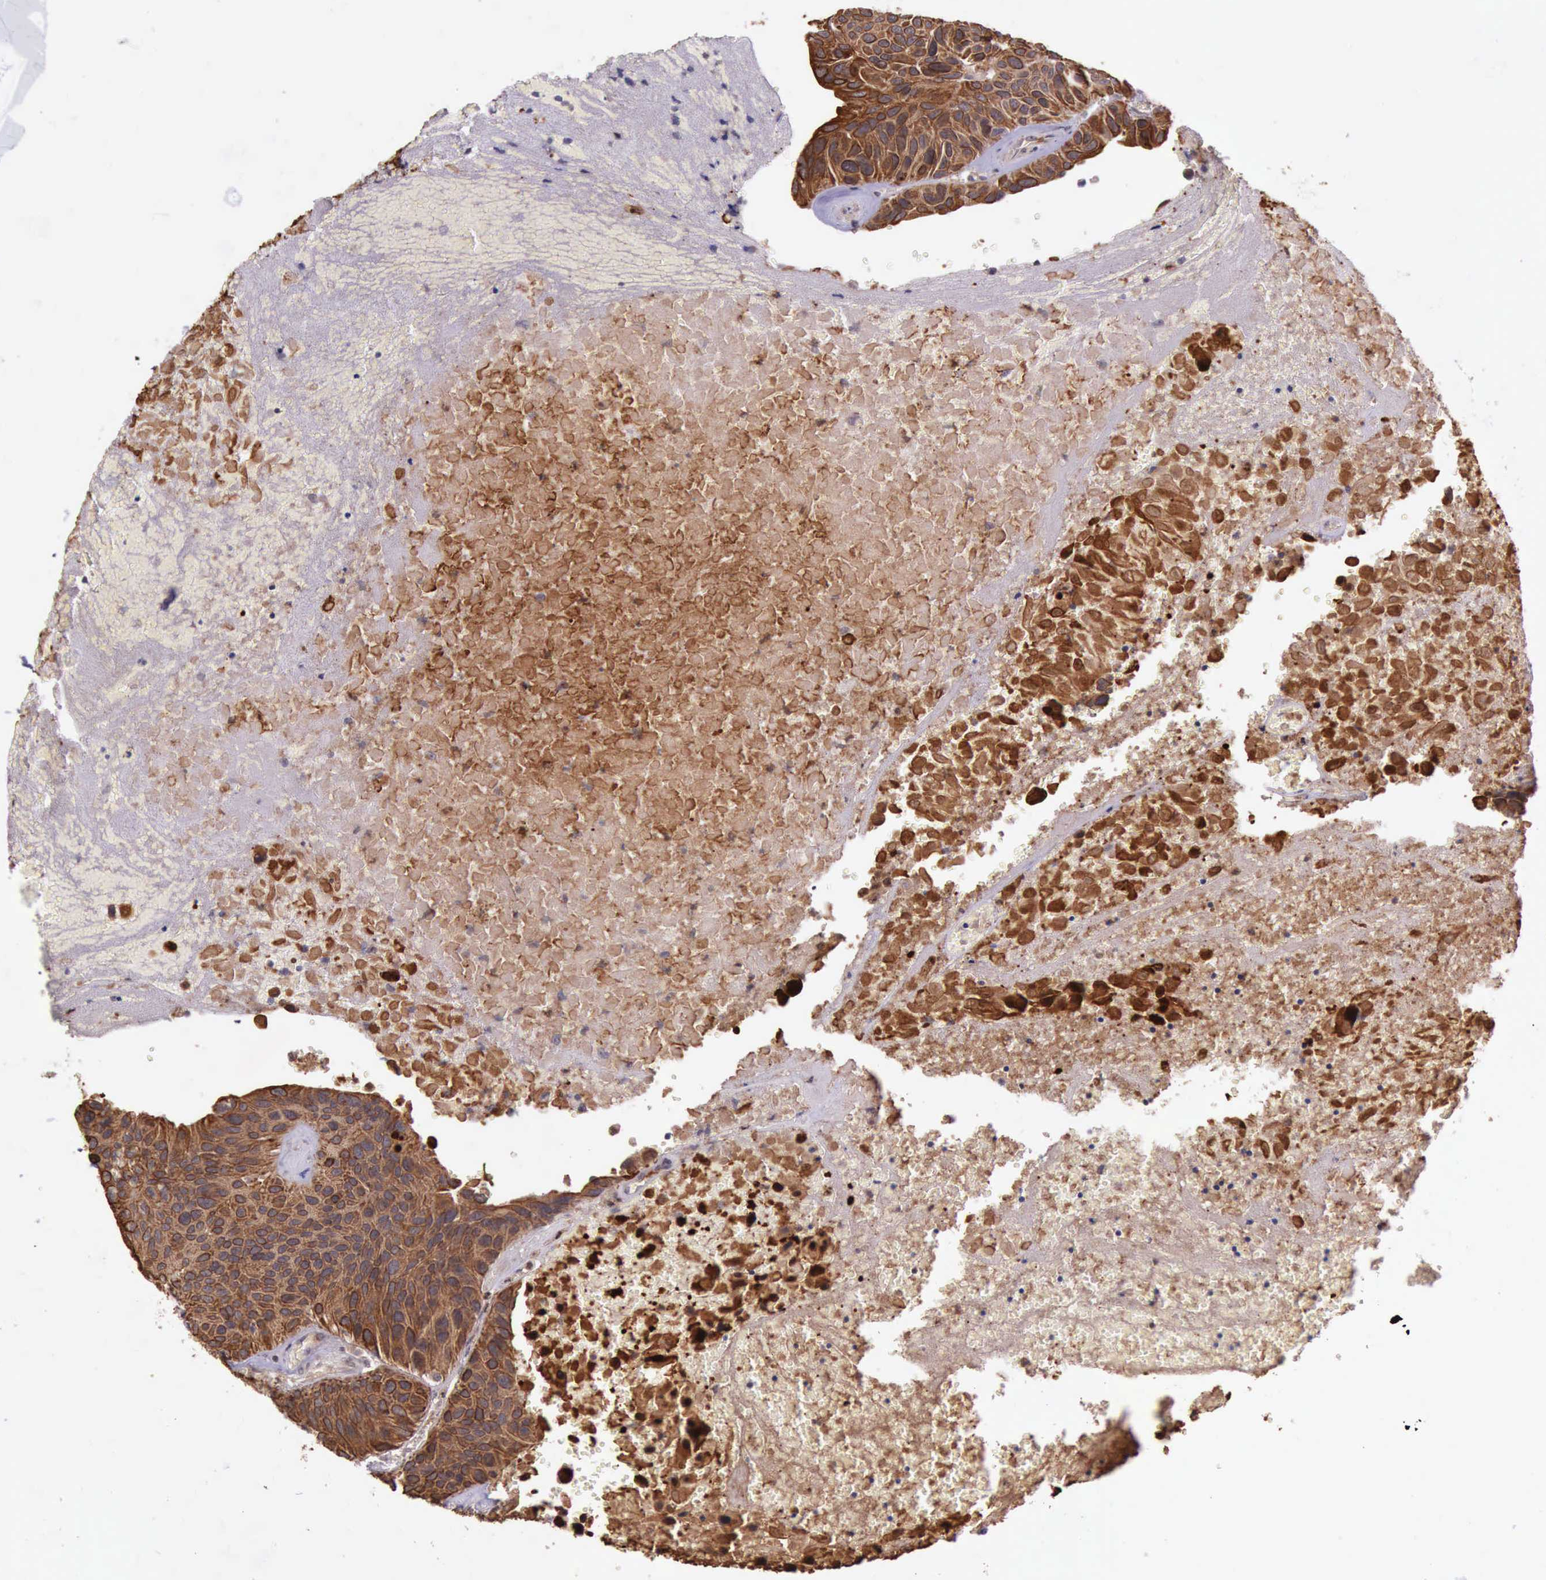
{"staining": {"intensity": "moderate", "quantity": "25%-75%", "location": "cytoplasmic/membranous"}, "tissue": "urothelial cancer", "cell_type": "Tumor cells", "image_type": "cancer", "snomed": [{"axis": "morphology", "description": "Urothelial carcinoma, High grade"}, {"axis": "topography", "description": "Urinary bladder"}], "caption": "The histopathology image exhibits immunohistochemical staining of urothelial cancer. There is moderate cytoplasmic/membranous positivity is appreciated in approximately 25%-75% of tumor cells.", "gene": "PRICKLE3", "patient": {"sex": "male", "age": 66}}